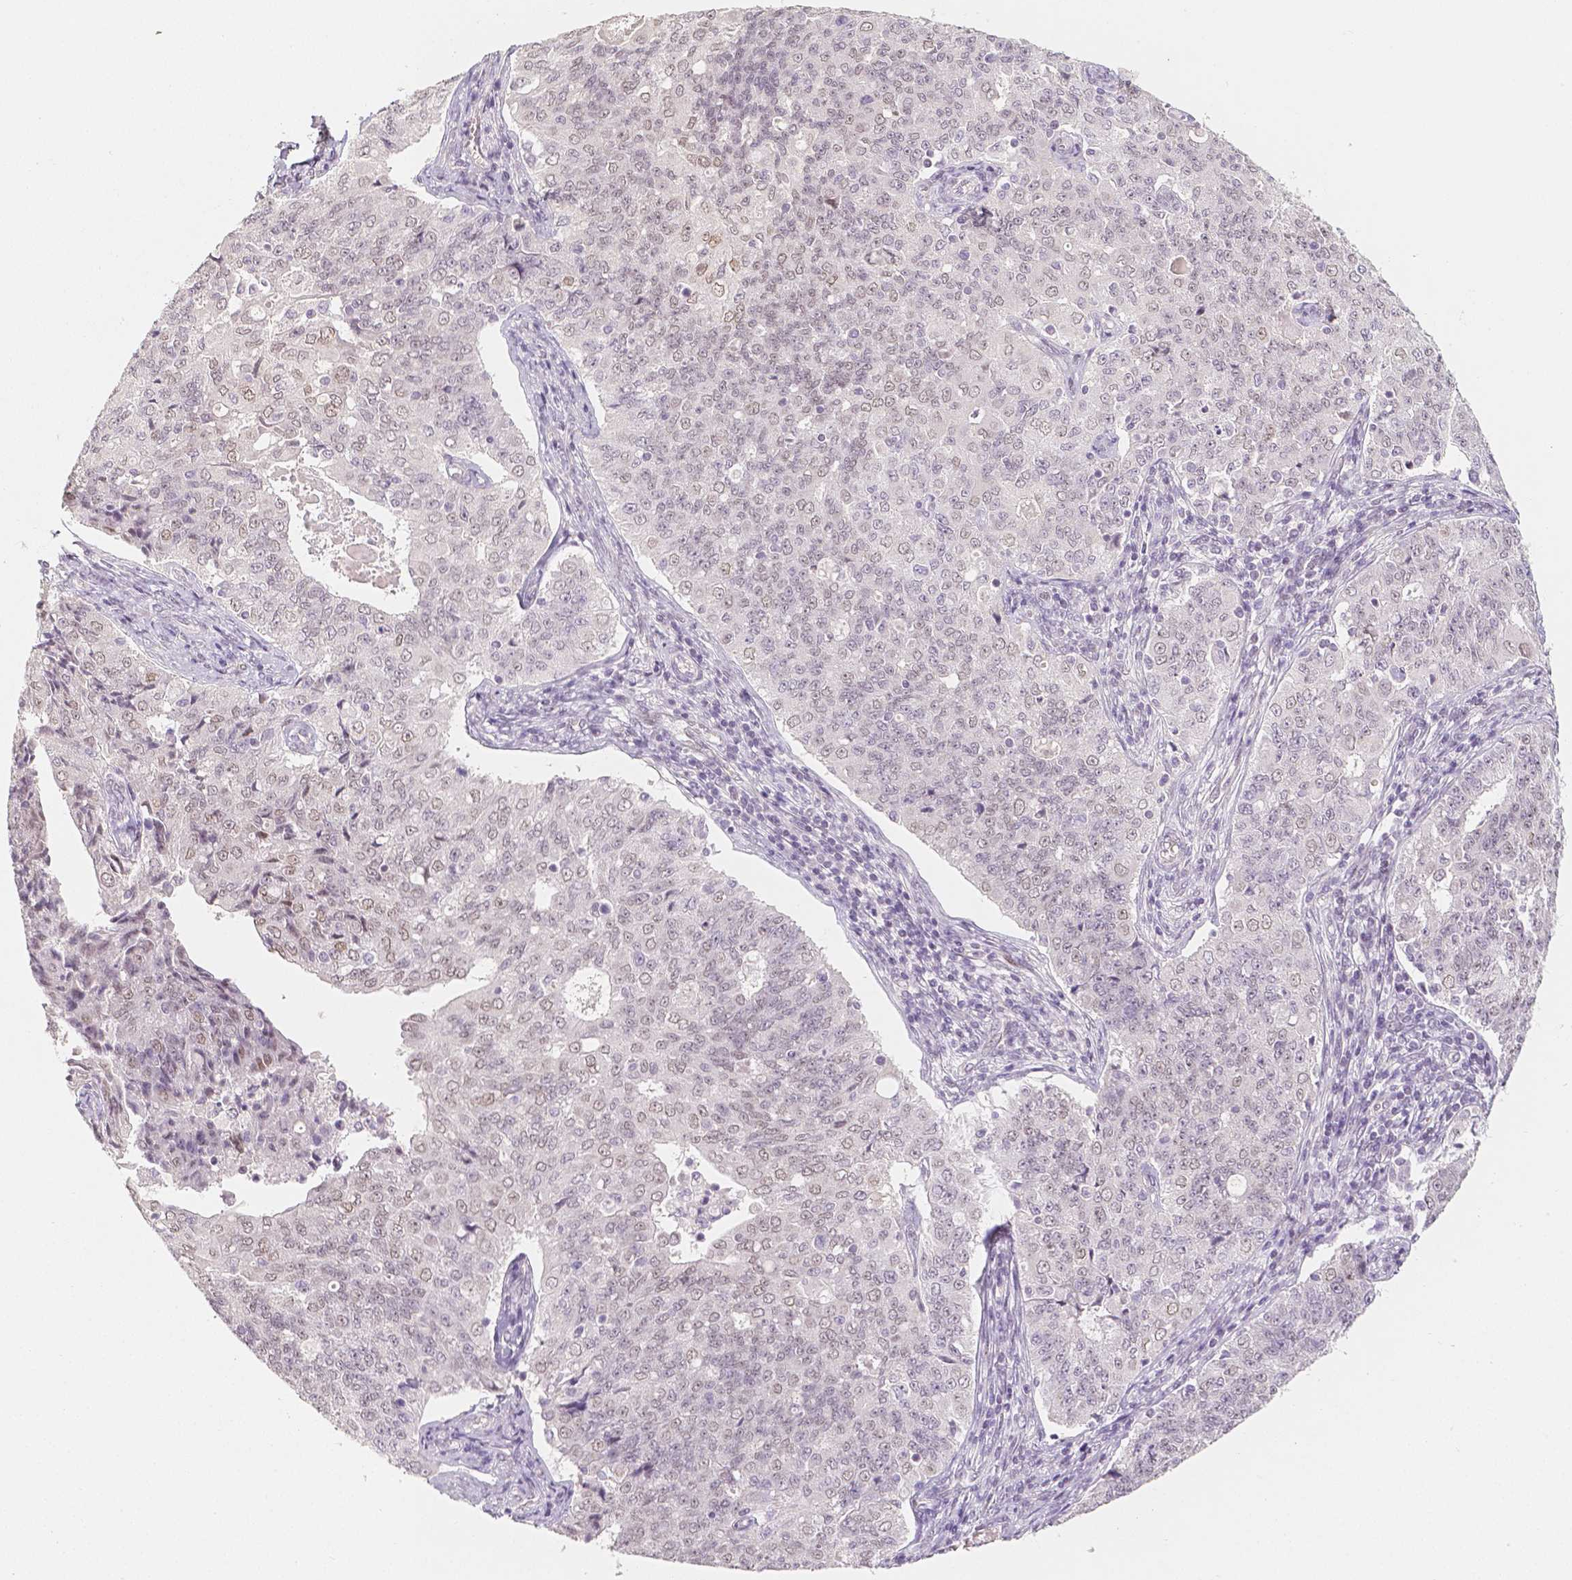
{"staining": {"intensity": "negative", "quantity": "none", "location": "none"}, "tissue": "endometrial cancer", "cell_type": "Tumor cells", "image_type": "cancer", "snomed": [{"axis": "morphology", "description": "Adenocarcinoma, NOS"}, {"axis": "topography", "description": "Endometrium"}], "caption": "Immunohistochemical staining of endometrial adenocarcinoma displays no significant expression in tumor cells.", "gene": "KDM5B", "patient": {"sex": "female", "age": 43}}